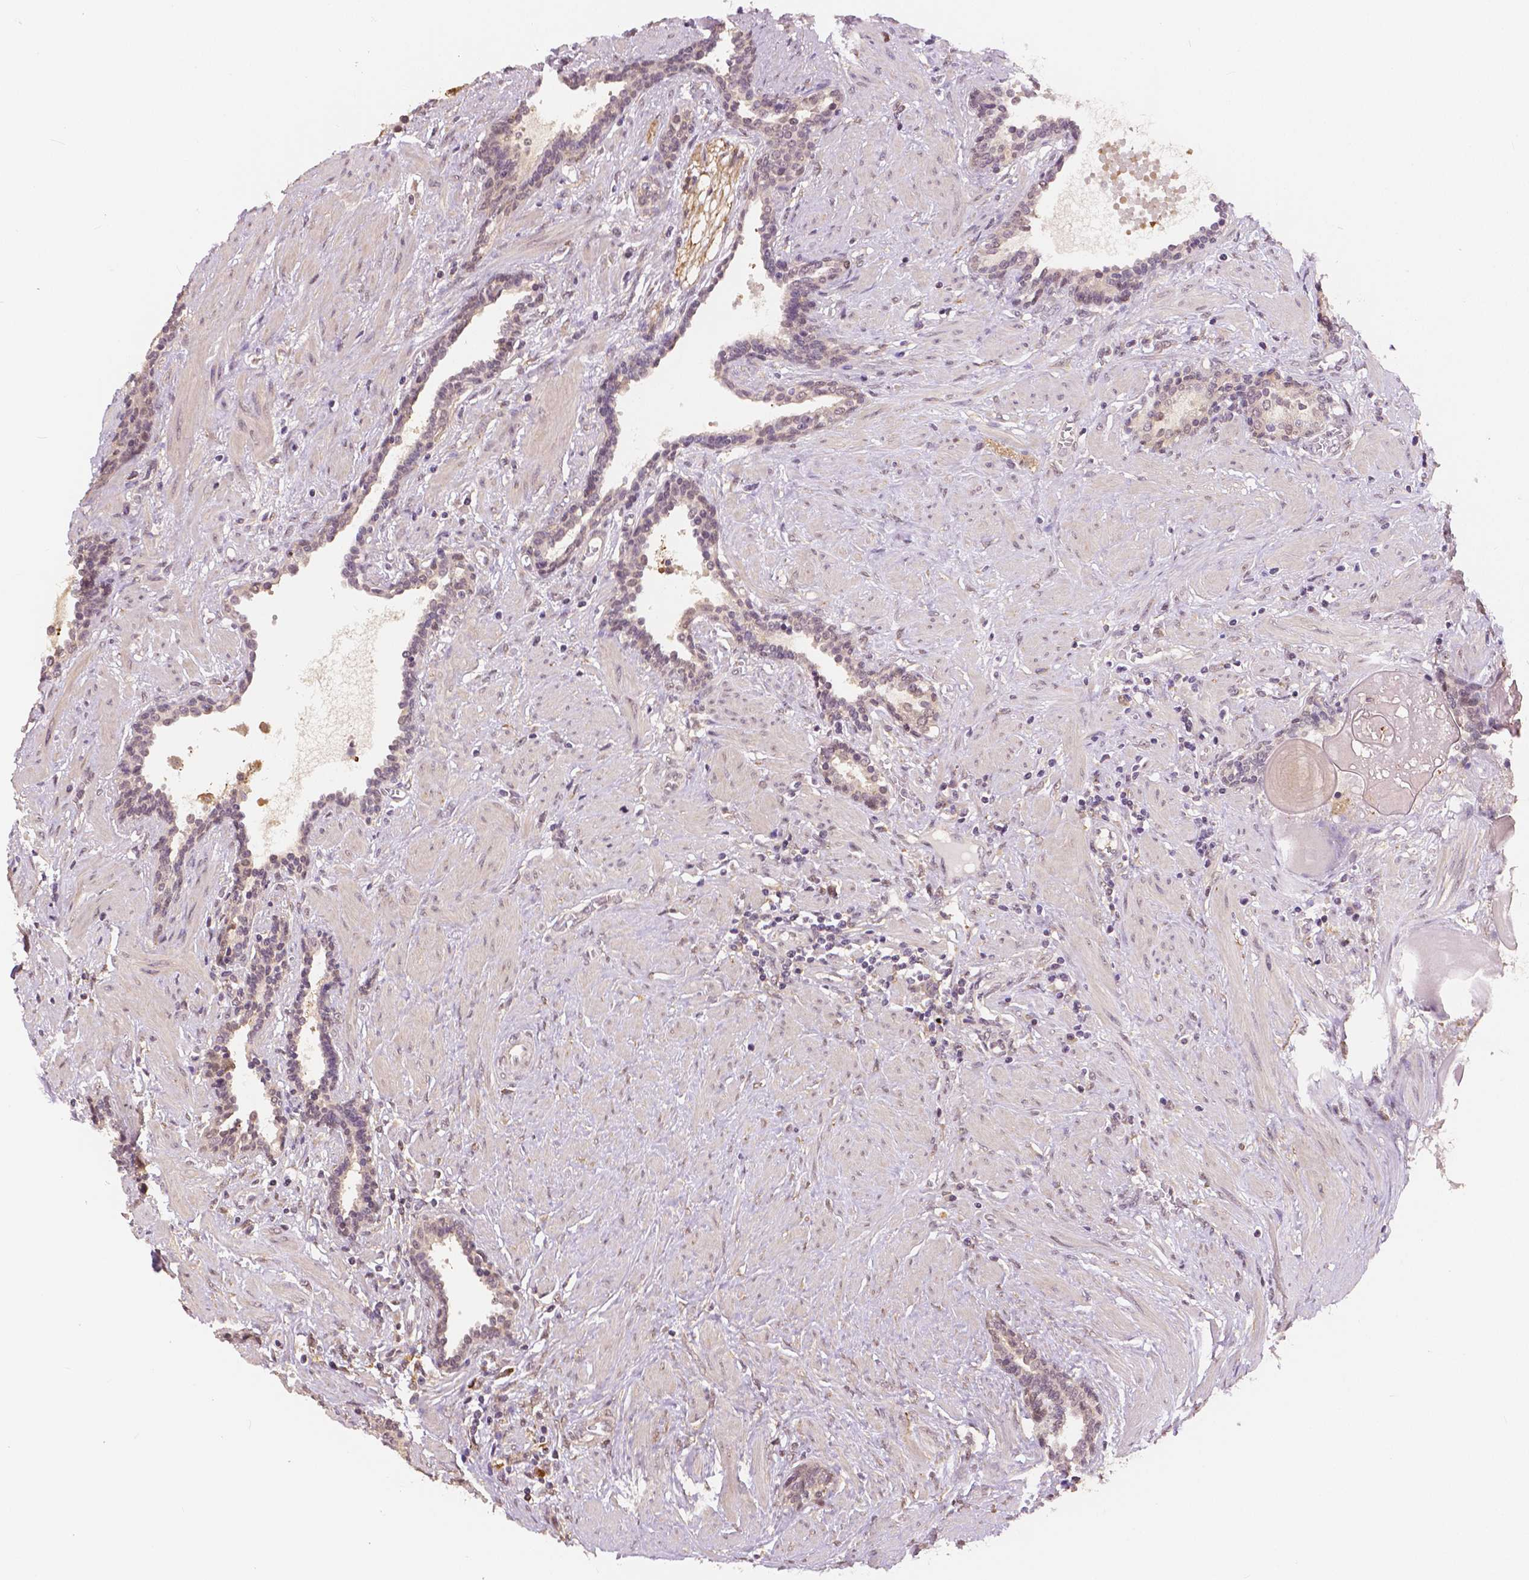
{"staining": {"intensity": "negative", "quantity": "none", "location": "none"}, "tissue": "prostate", "cell_type": "Glandular cells", "image_type": "normal", "snomed": [{"axis": "morphology", "description": "Normal tissue, NOS"}, {"axis": "topography", "description": "Prostate"}], "caption": "The image shows no significant positivity in glandular cells of prostate.", "gene": "MAP1LC3B", "patient": {"sex": "male", "age": 55}}